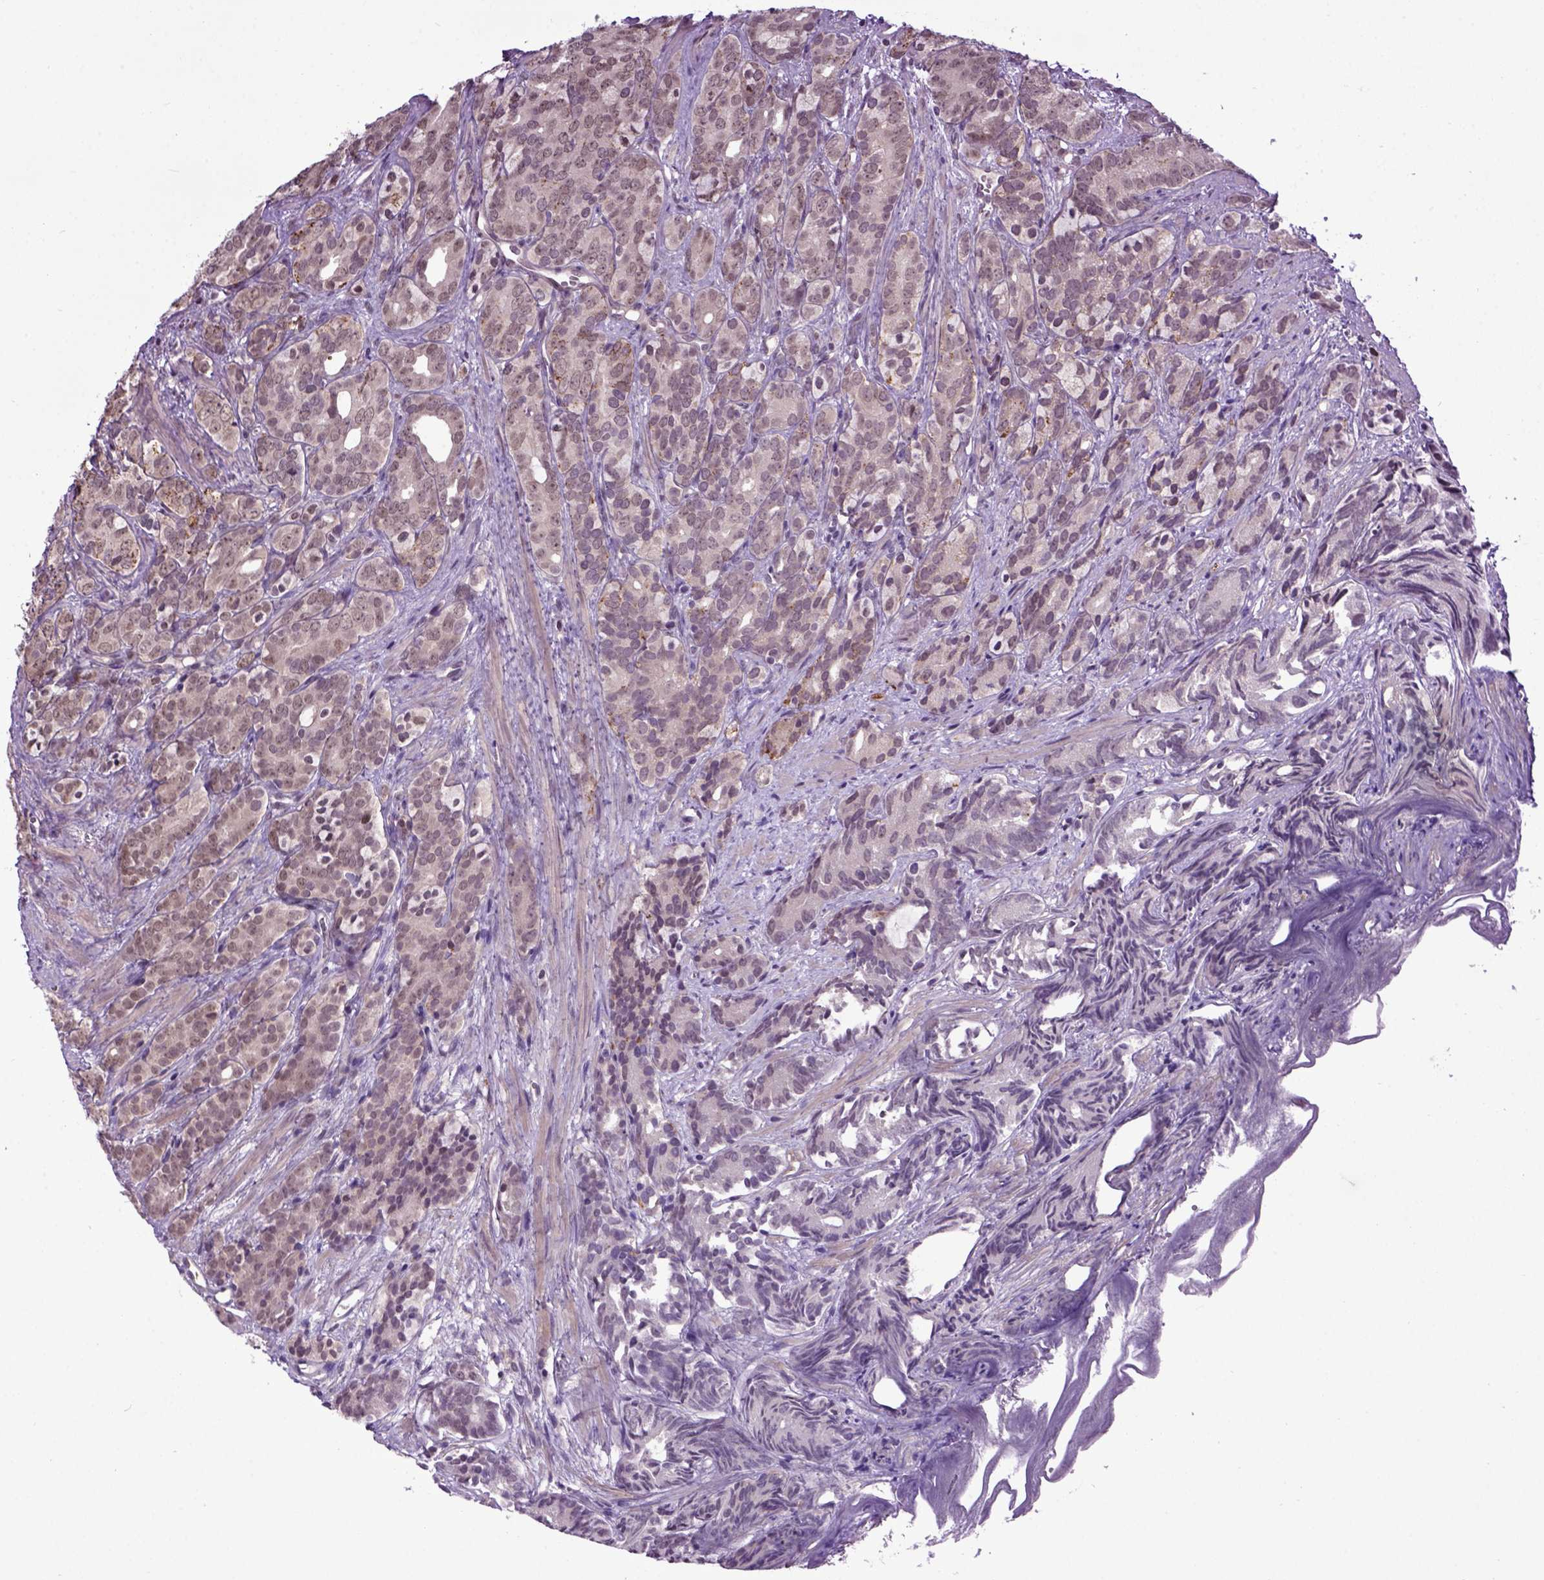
{"staining": {"intensity": "negative", "quantity": "none", "location": "none"}, "tissue": "prostate cancer", "cell_type": "Tumor cells", "image_type": "cancer", "snomed": [{"axis": "morphology", "description": "Adenocarcinoma, High grade"}, {"axis": "topography", "description": "Prostate"}], "caption": "A high-resolution photomicrograph shows immunohistochemistry (IHC) staining of prostate cancer, which demonstrates no significant staining in tumor cells. Brightfield microscopy of immunohistochemistry (IHC) stained with DAB (brown) and hematoxylin (blue), captured at high magnification.", "gene": "RAB43", "patient": {"sex": "male", "age": 84}}